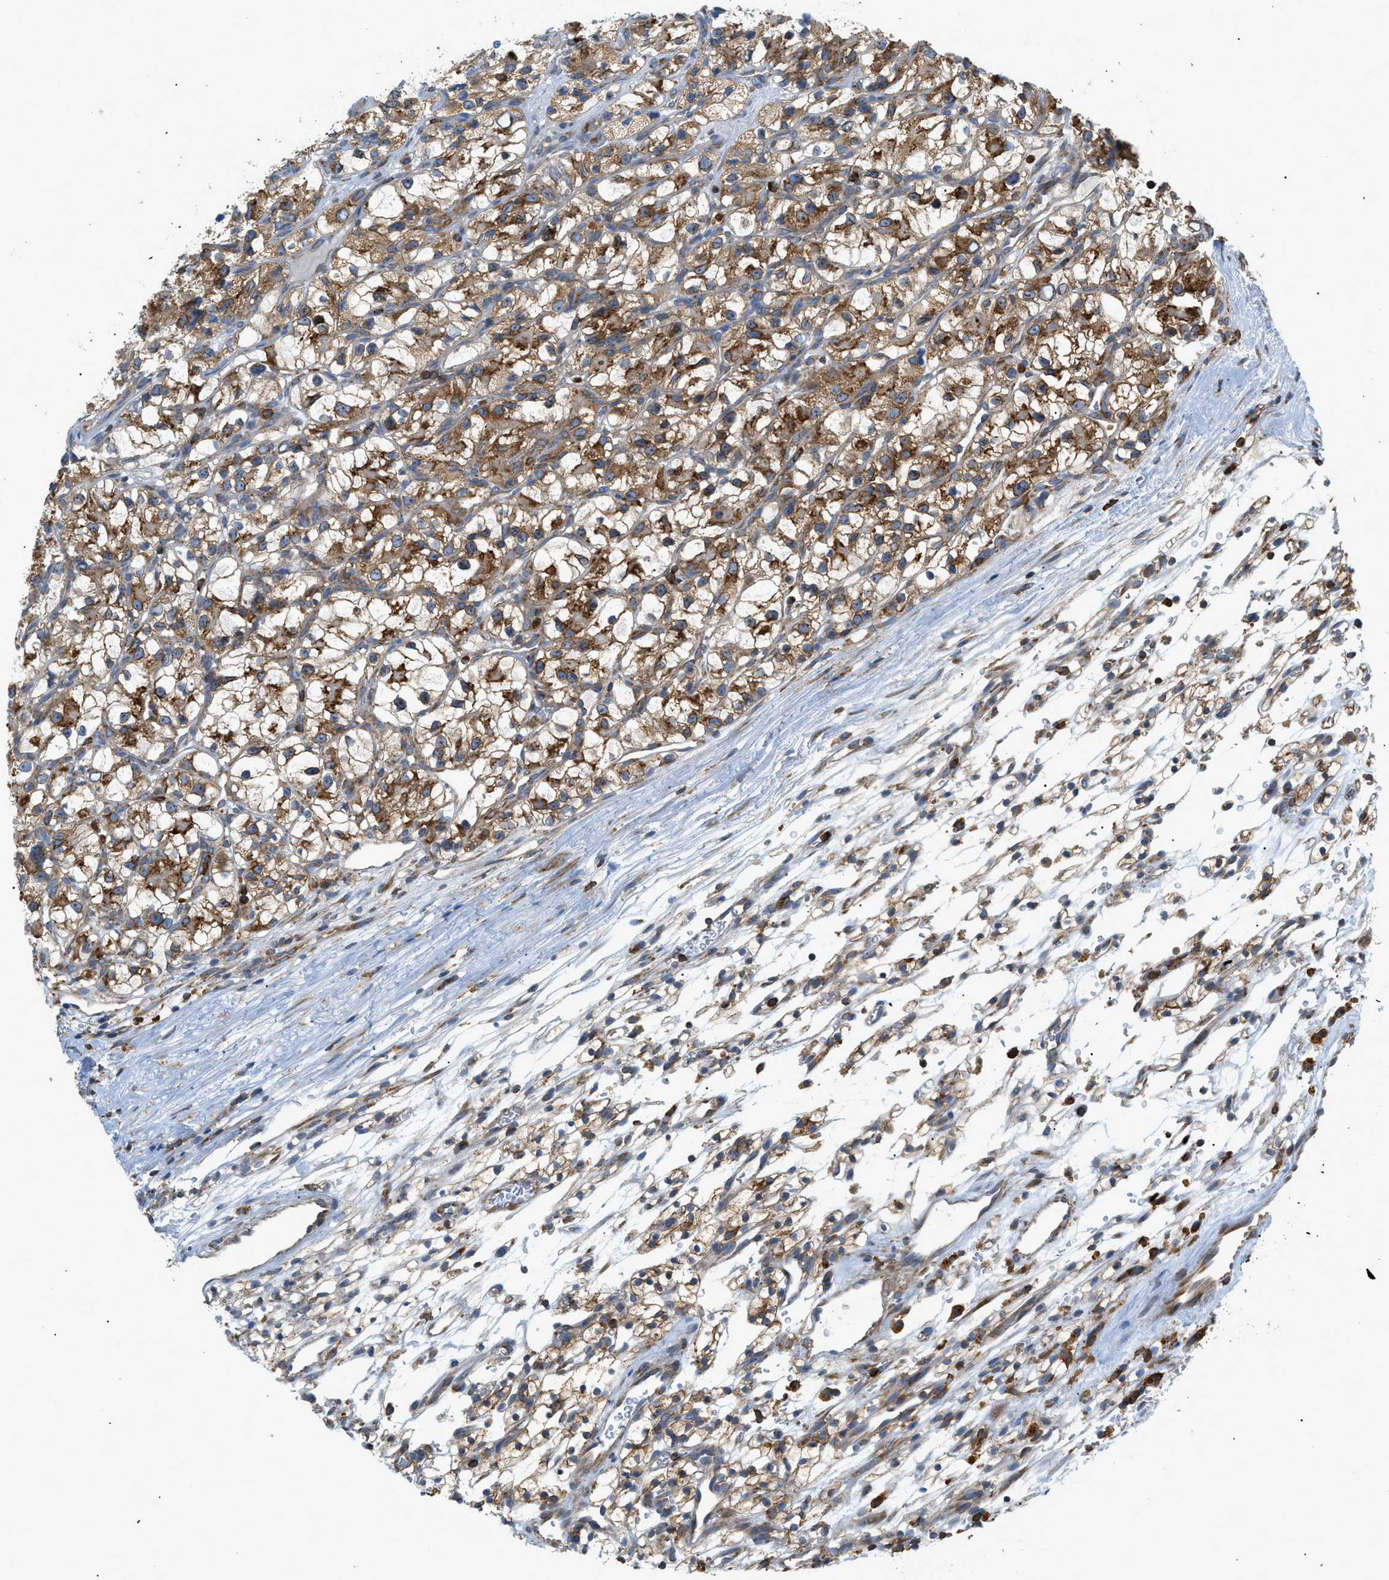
{"staining": {"intensity": "moderate", "quantity": "25%-75%", "location": "cytoplasmic/membranous"}, "tissue": "renal cancer", "cell_type": "Tumor cells", "image_type": "cancer", "snomed": [{"axis": "morphology", "description": "Adenocarcinoma, NOS"}, {"axis": "topography", "description": "Kidney"}], "caption": "The image exhibits staining of renal cancer (adenocarcinoma), revealing moderate cytoplasmic/membranous protein staining (brown color) within tumor cells. Nuclei are stained in blue.", "gene": "GPAT4", "patient": {"sex": "female", "age": 57}}